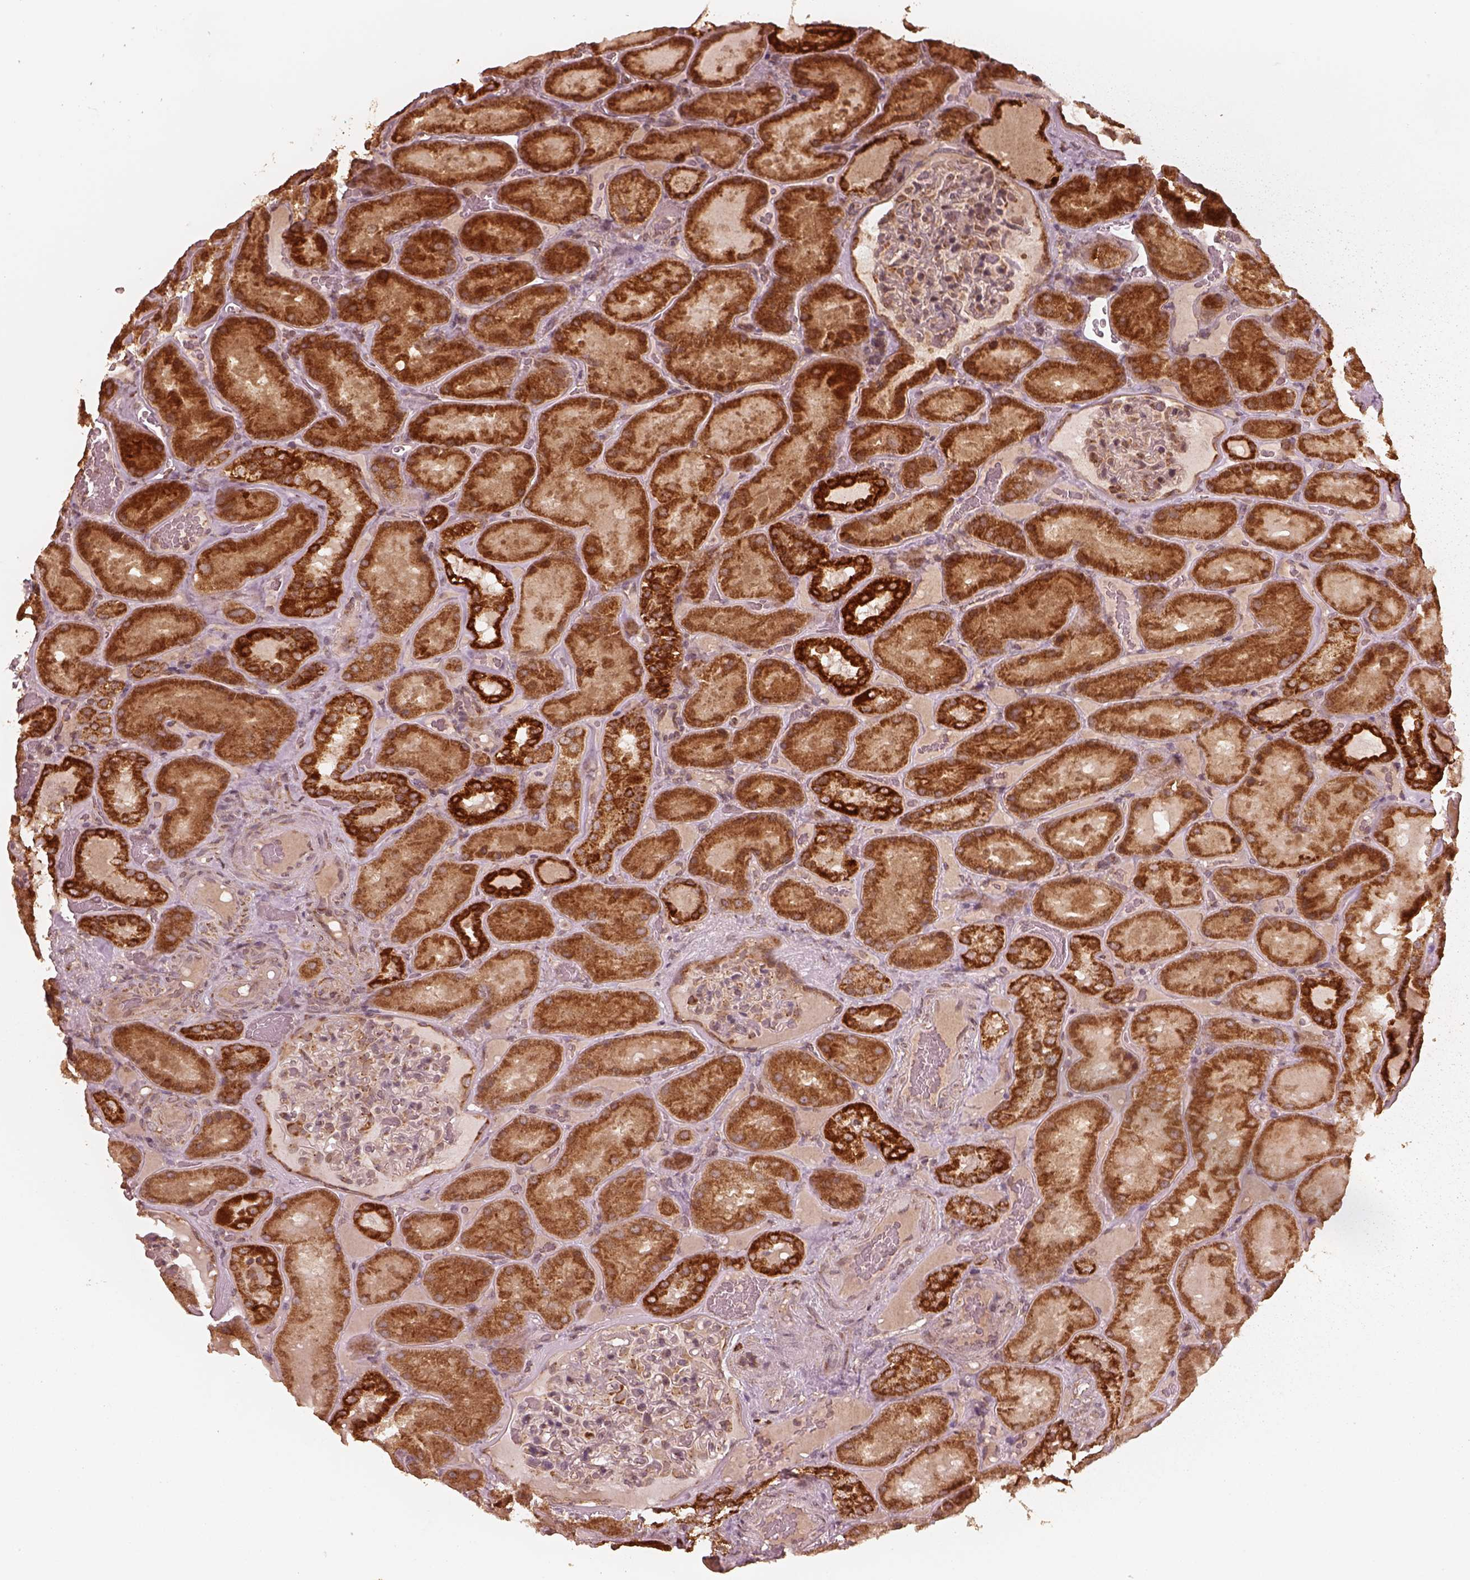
{"staining": {"intensity": "moderate", "quantity": "<25%", "location": "cytoplasmic/membranous"}, "tissue": "kidney", "cell_type": "Cells in glomeruli", "image_type": "normal", "snomed": [{"axis": "morphology", "description": "Normal tissue, NOS"}, {"axis": "topography", "description": "Kidney"}], "caption": "IHC photomicrograph of unremarkable kidney: human kidney stained using immunohistochemistry shows low levels of moderate protein expression localized specifically in the cytoplasmic/membranous of cells in glomeruli, appearing as a cytoplasmic/membranous brown color.", "gene": "DNAJC25", "patient": {"sex": "male", "age": 73}}